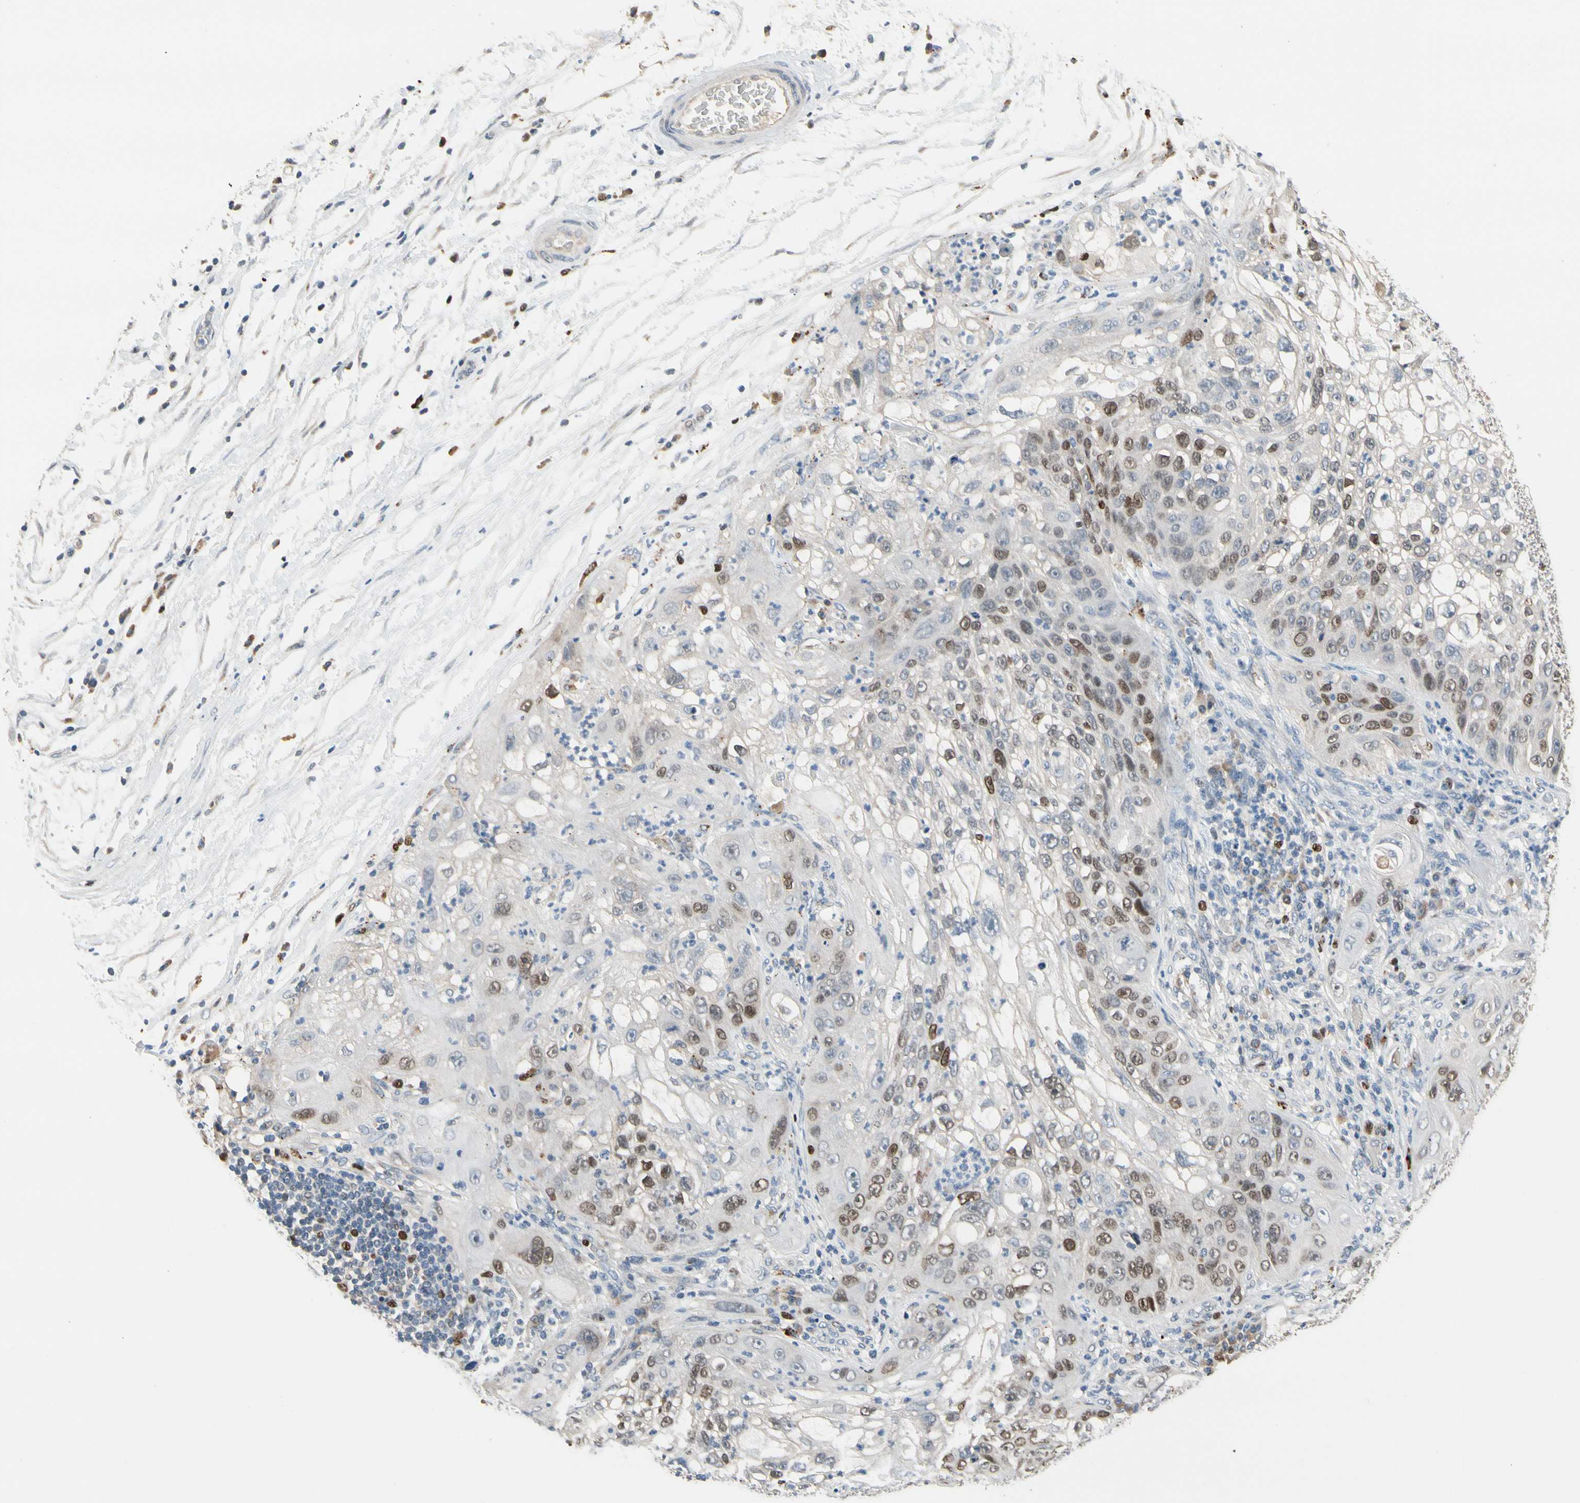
{"staining": {"intensity": "moderate", "quantity": "<25%", "location": "nuclear"}, "tissue": "lung cancer", "cell_type": "Tumor cells", "image_type": "cancer", "snomed": [{"axis": "morphology", "description": "Inflammation, NOS"}, {"axis": "morphology", "description": "Squamous cell carcinoma, NOS"}, {"axis": "topography", "description": "Lymph node"}, {"axis": "topography", "description": "Soft tissue"}, {"axis": "topography", "description": "Lung"}], "caption": "Protein analysis of lung cancer tissue demonstrates moderate nuclear positivity in about <25% of tumor cells.", "gene": "ZKSCAN4", "patient": {"sex": "male", "age": 66}}